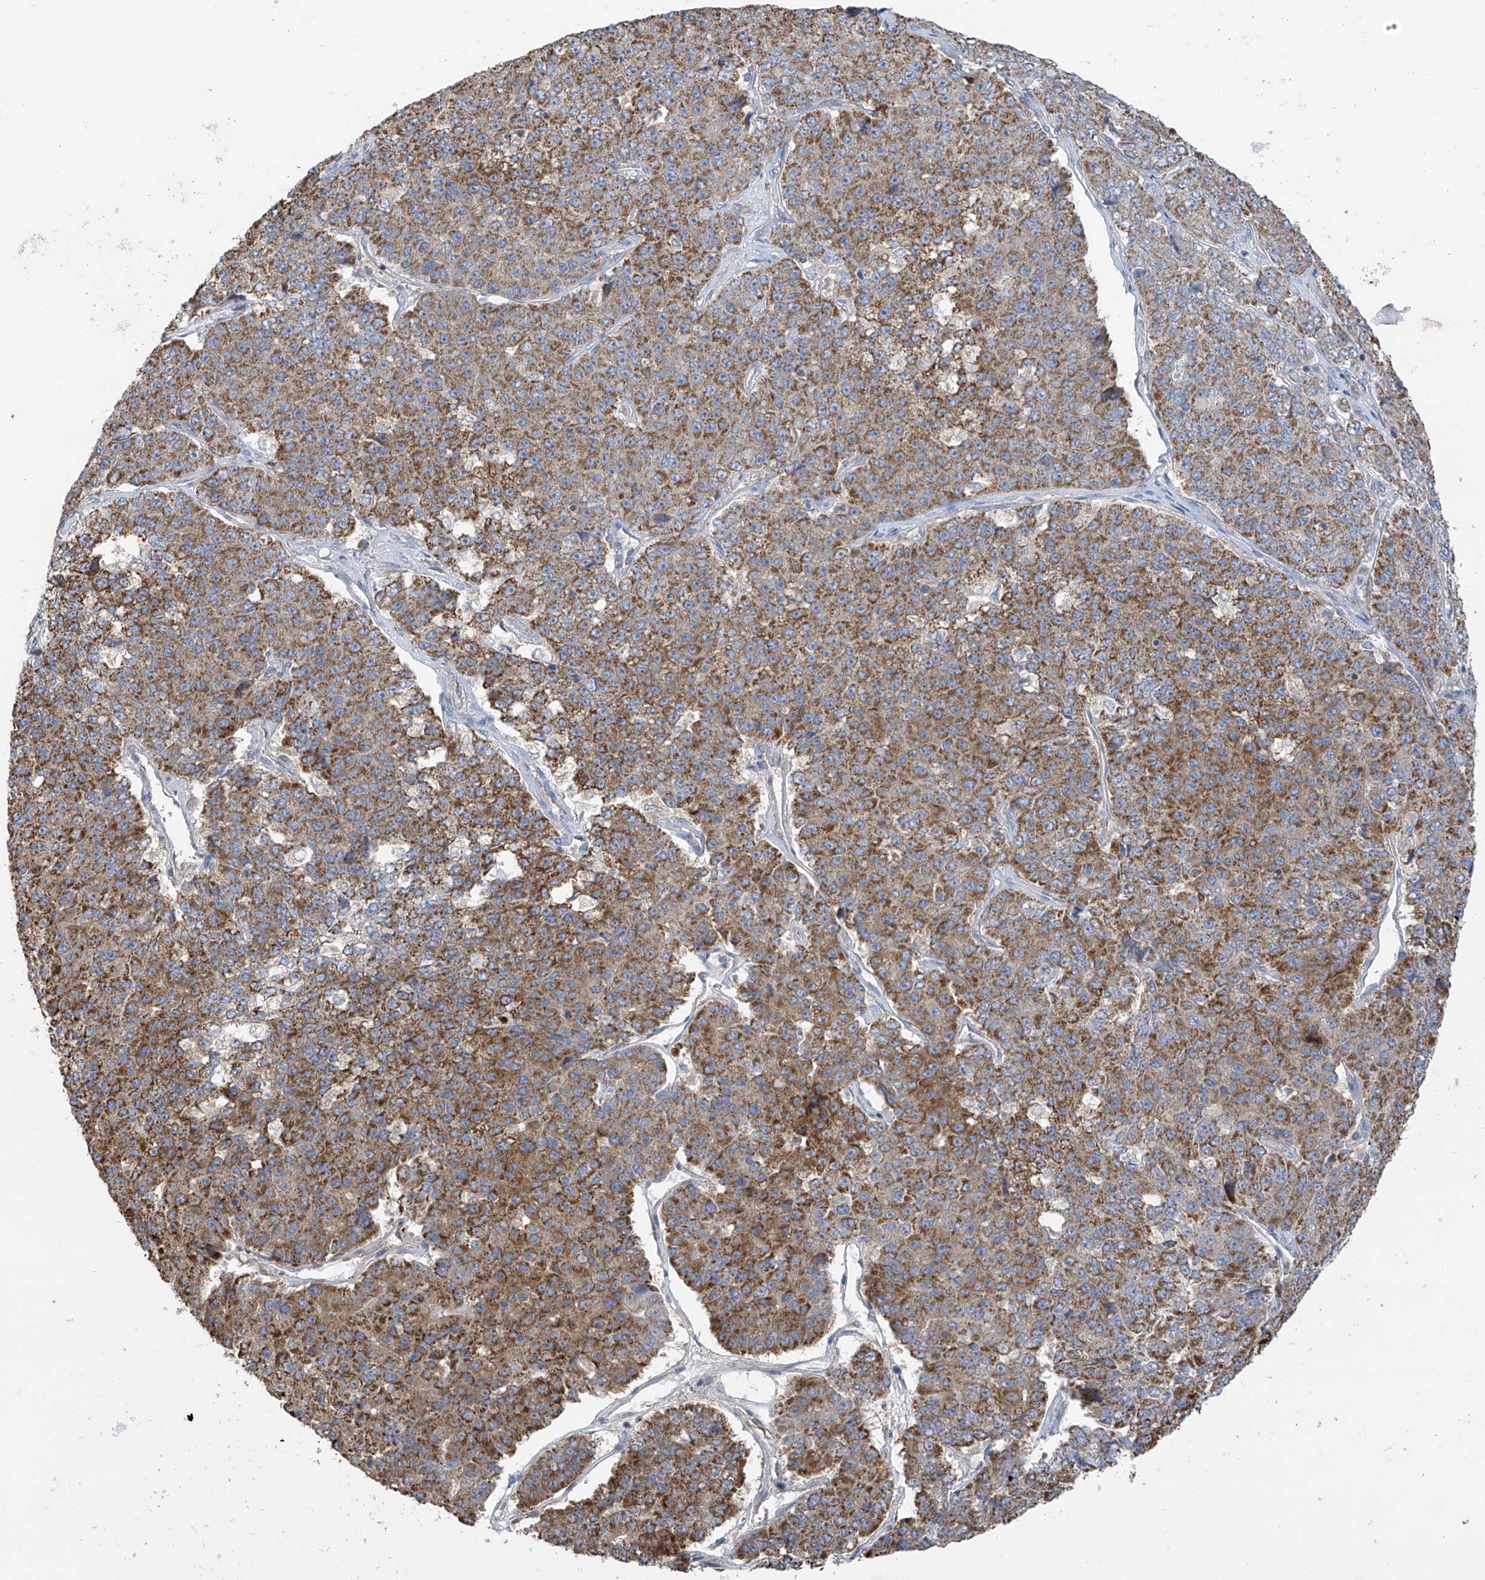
{"staining": {"intensity": "strong", "quantity": ">75%", "location": "cytoplasmic/membranous"}, "tissue": "pancreatic cancer", "cell_type": "Tumor cells", "image_type": "cancer", "snomed": [{"axis": "morphology", "description": "Adenocarcinoma, NOS"}, {"axis": "topography", "description": "Pancreas"}], "caption": "Pancreatic cancer (adenocarcinoma) tissue displays strong cytoplasmic/membranous expression in about >75% of tumor cells", "gene": "PNPT1", "patient": {"sex": "male", "age": 50}}